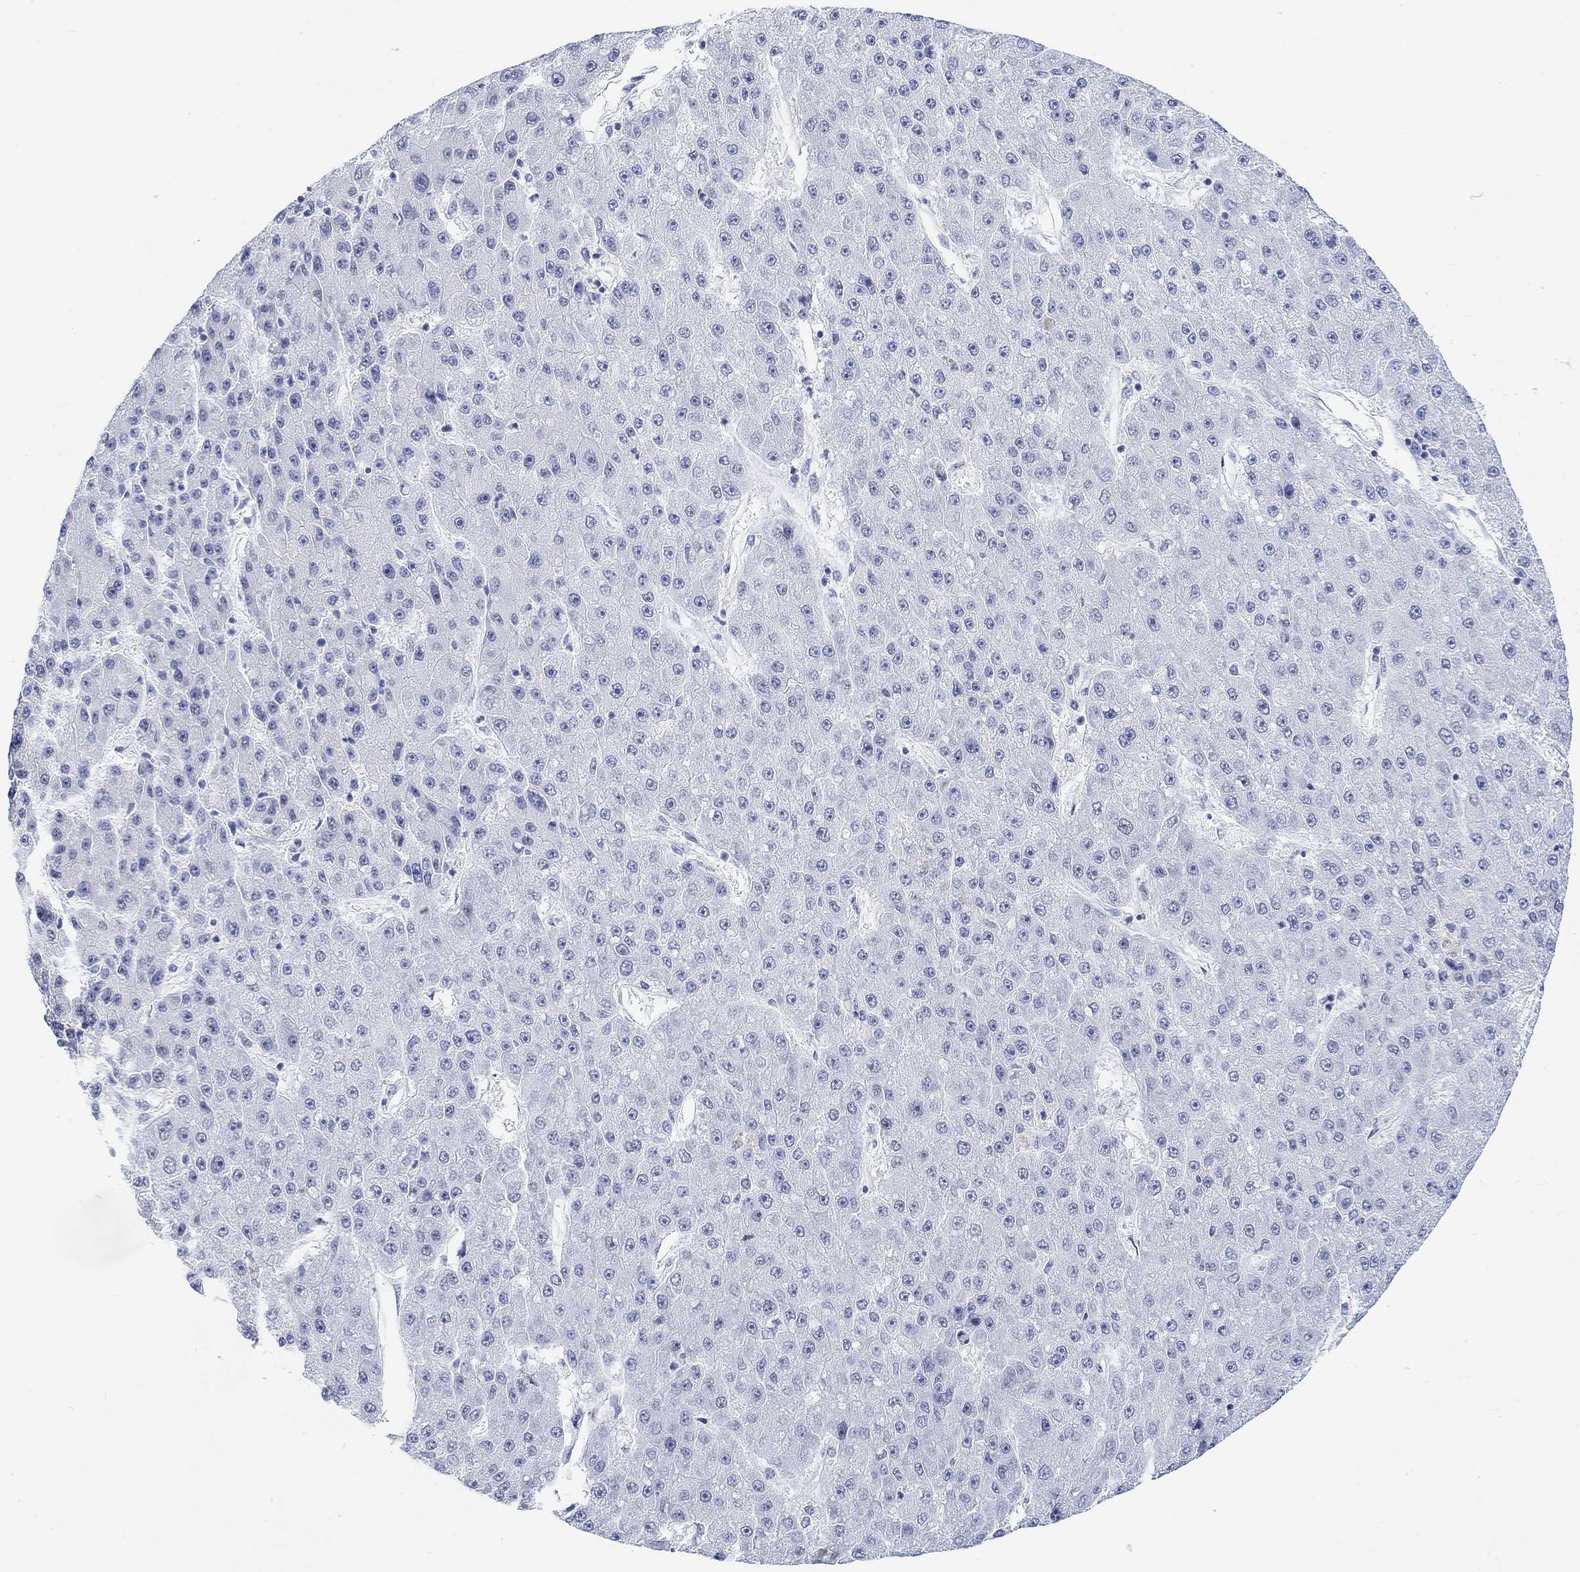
{"staining": {"intensity": "negative", "quantity": "none", "location": "none"}, "tissue": "liver cancer", "cell_type": "Tumor cells", "image_type": "cancer", "snomed": [{"axis": "morphology", "description": "Carcinoma, Hepatocellular, NOS"}, {"axis": "topography", "description": "Liver"}], "caption": "Tumor cells are negative for brown protein staining in liver cancer. (Stains: DAB (3,3'-diaminobenzidine) immunohistochemistry with hematoxylin counter stain, Microscopy: brightfield microscopy at high magnification).", "gene": "PURG", "patient": {"sex": "male", "age": 67}}